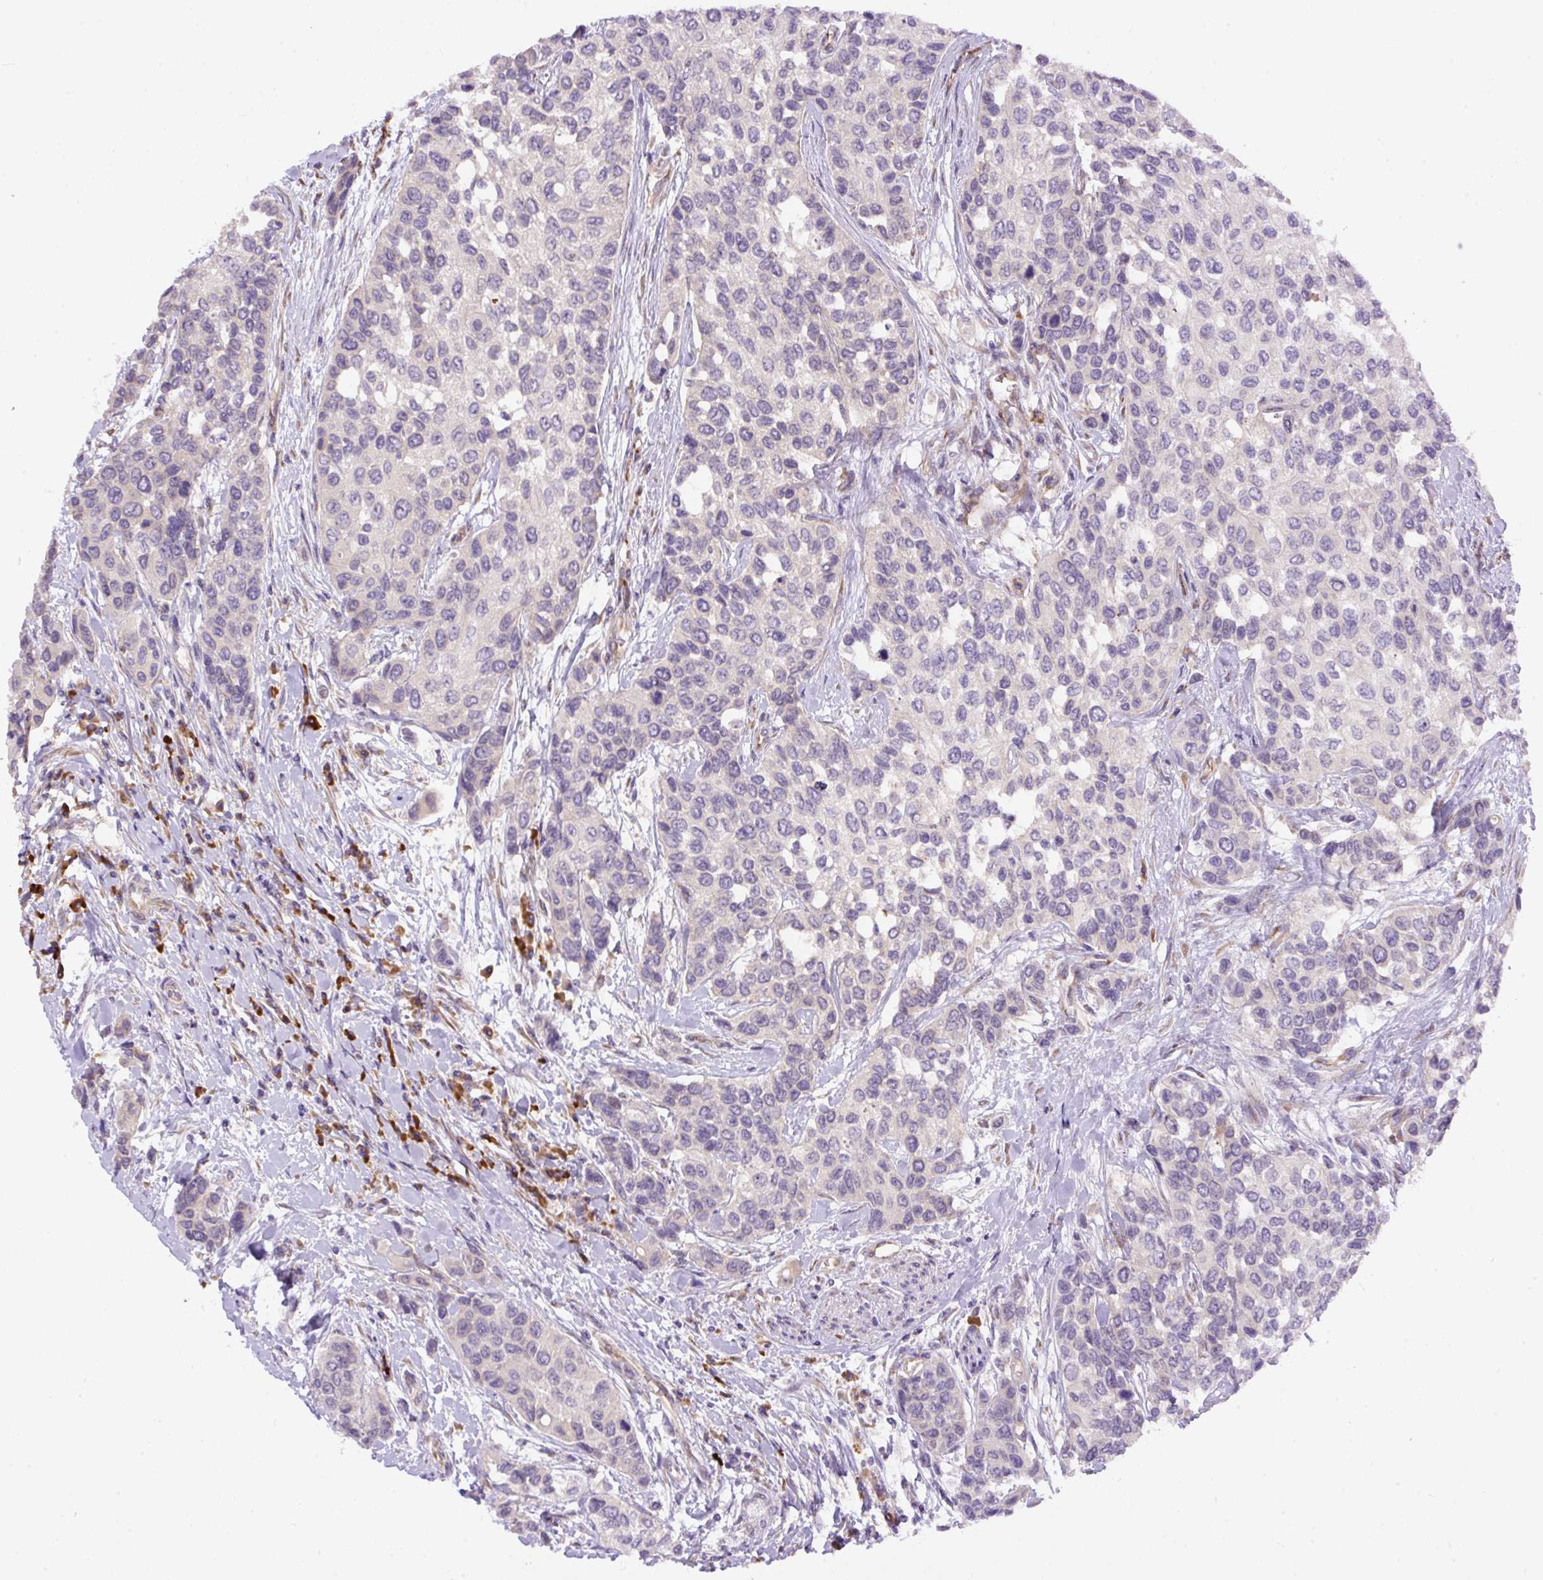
{"staining": {"intensity": "negative", "quantity": "none", "location": "none"}, "tissue": "urothelial cancer", "cell_type": "Tumor cells", "image_type": "cancer", "snomed": [{"axis": "morphology", "description": "Normal tissue, NOS"}, {"axis": "morphology", "description": "Urothelial carcinoma, High grade"}, {"axis": "topography", "description": "Vascular tissue"}, {"axis": "topography", "description": "Urinary bladder"}], "caption": "High power microscopy photomicrograph of an IHC photomicrograph of urothelial carcinoma (high-grade), revealing no significant expression in tumor cells.", "gene": "PPME1", "patient": {"sex": "female", "age": 56}}